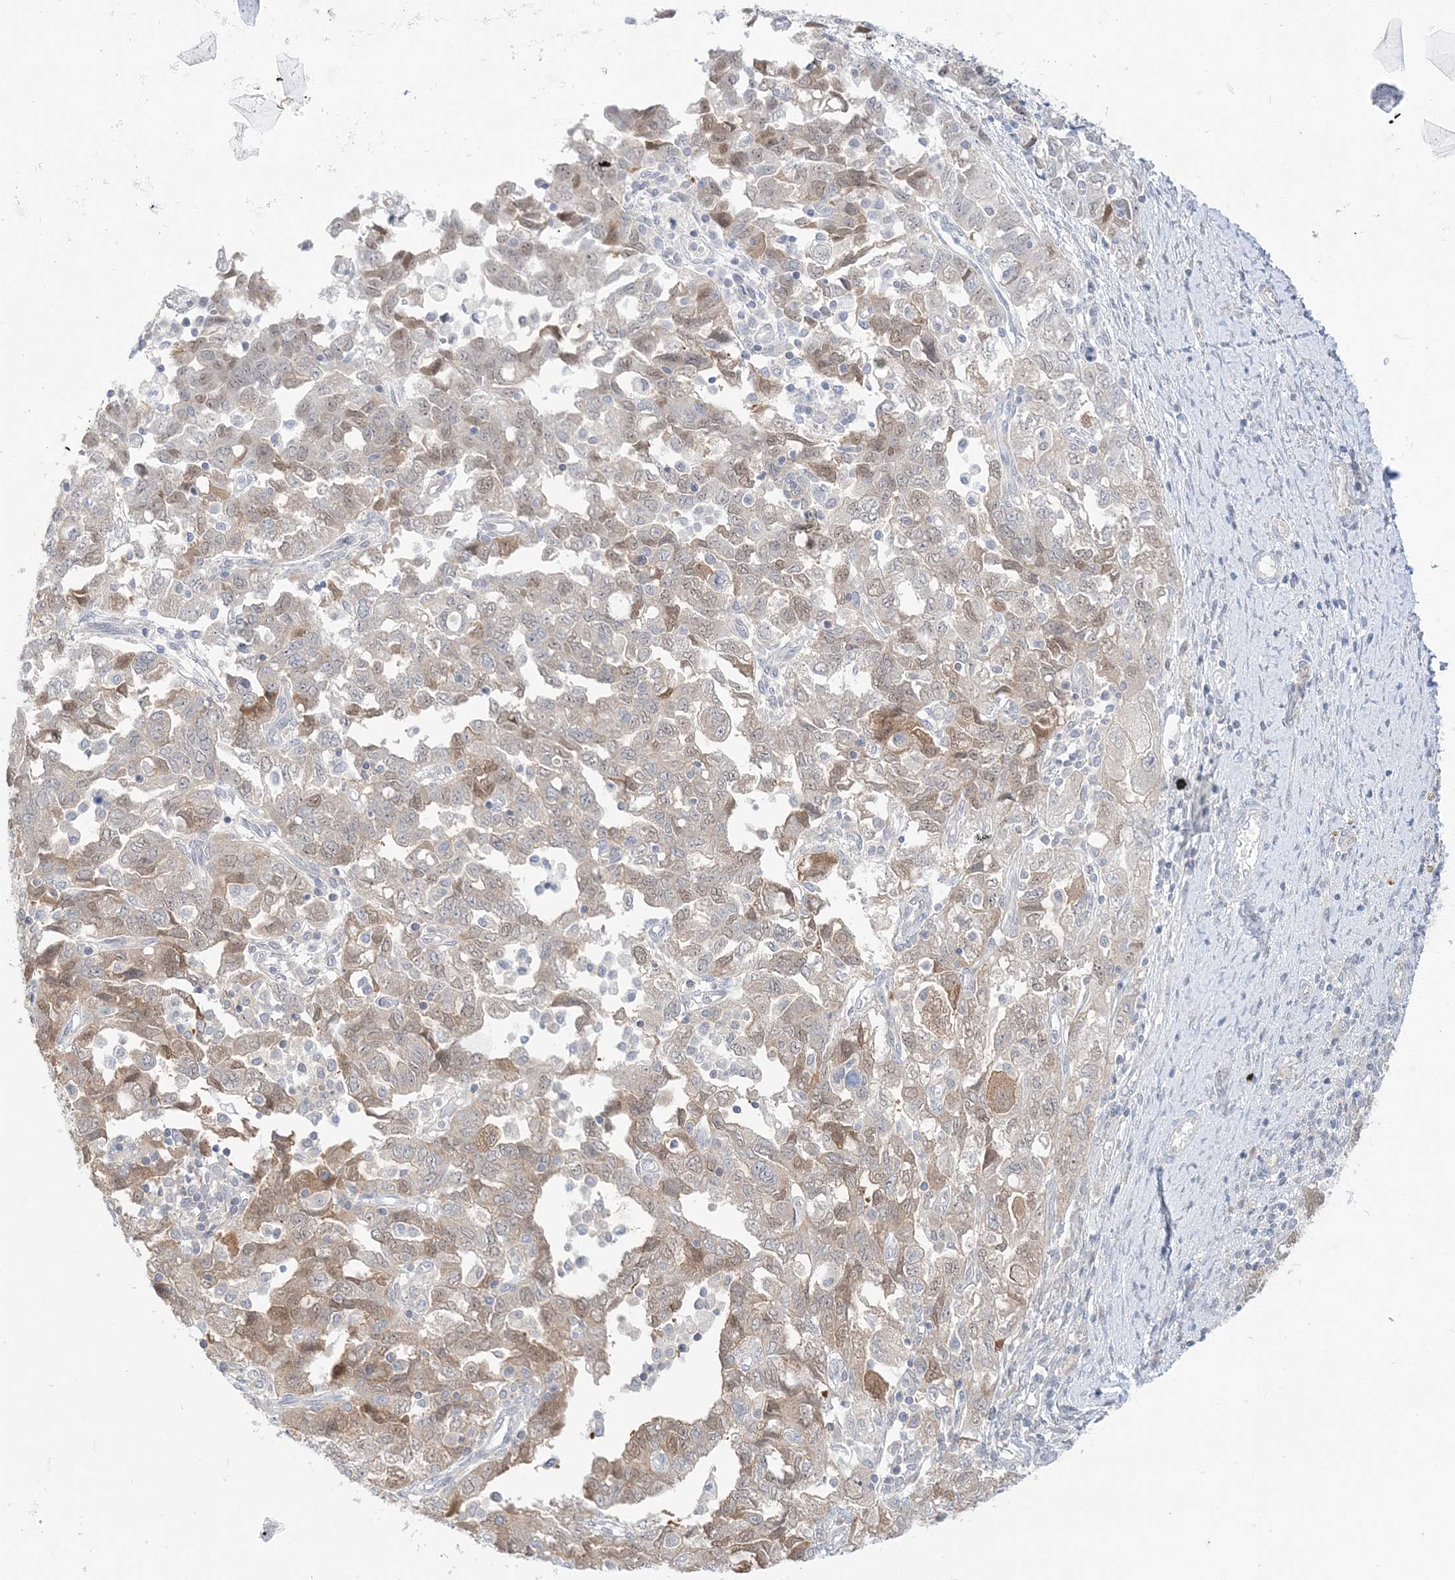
{"staining": {"intensity": "moderate", "quantity": "<25%", "location": "cytoplasmic/membranous"}, "tissue": "ovarian cancer", "cell_type": "Tumor cells", "image_type": "cancer", "snomed": [{"axis": "morphology", "description": "Carcinoma, NOS"}, {"axis": "morphology", "description": "Cystadenocarcinoma, serous, NOS"}, {"axis": "topography", "description": "Ovary"}], "caption": "High-magnification brightfield microscopy of ovarian cancer stained with DAB (3,3'-diaminobenzidine) (brown) and counterstained with hematoxylin (blue). tumor cells exhibit moderate cytoplasmic/membranous expression is seen in about<25% of cells.", "gene": "THADA", "patient": {"sex": "female", "age": 69}}